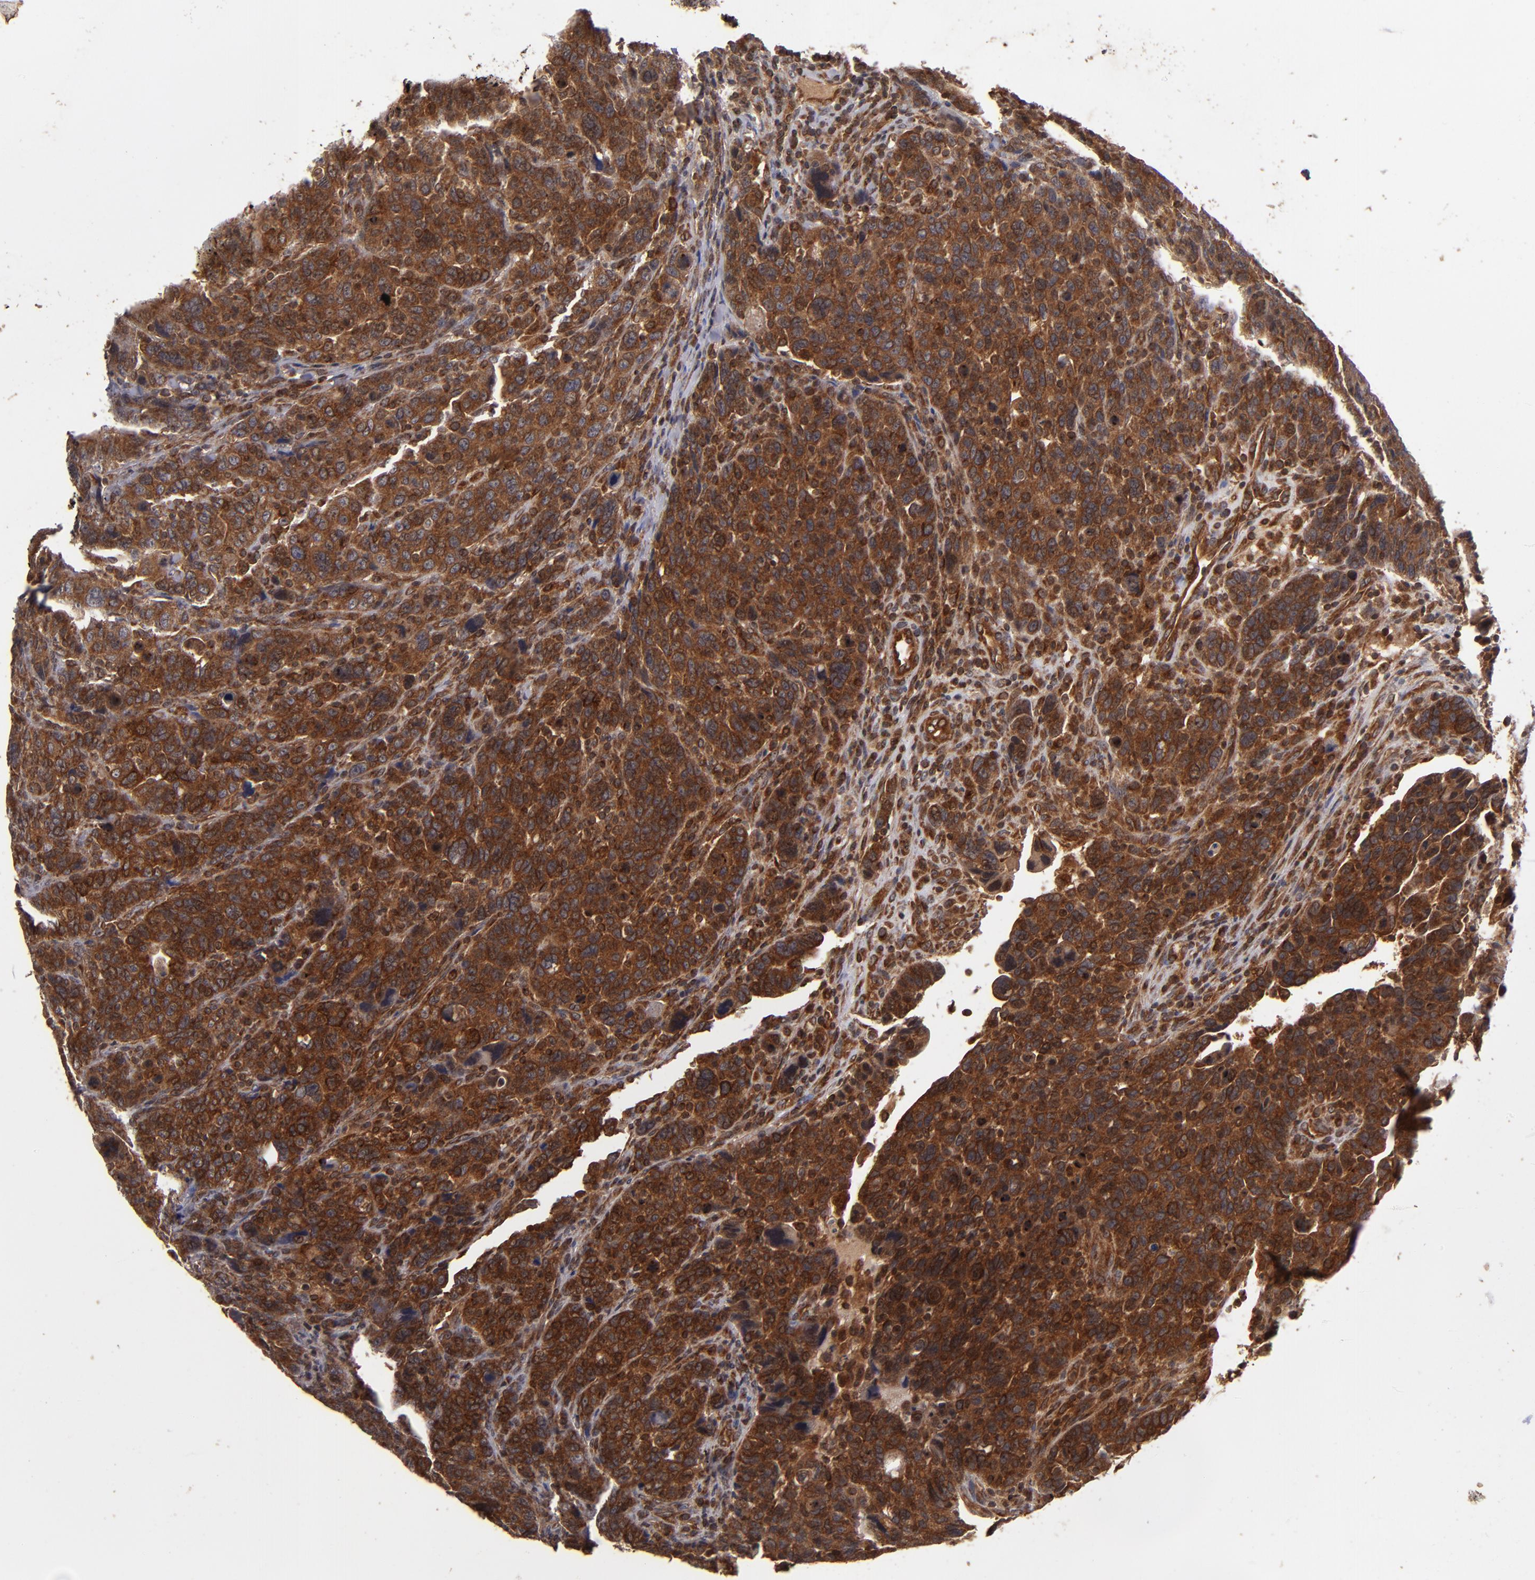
{"staining": {"intensity": "strong", "quantity": ">75%", "location": "cytoplasmic/membranous"}, "tissue": "breast cancer", "cell_type": "Tumor cells", "image_type": "cancer", "snomed": [{"axis": "morphology", "description": "Duct carcinoma"}, {"axis": "topography", "description": "Breast"}], "caption": "Immunohistochemistry (IHC) of human breast cancer (infiltrating ductal carcinoma) exhibits high levels of strong cytoplasmic/membranous expression in about >75% of tumor cells.", "gene": "BDKRB1", "patient": {"sex": "female", "age": 37}}